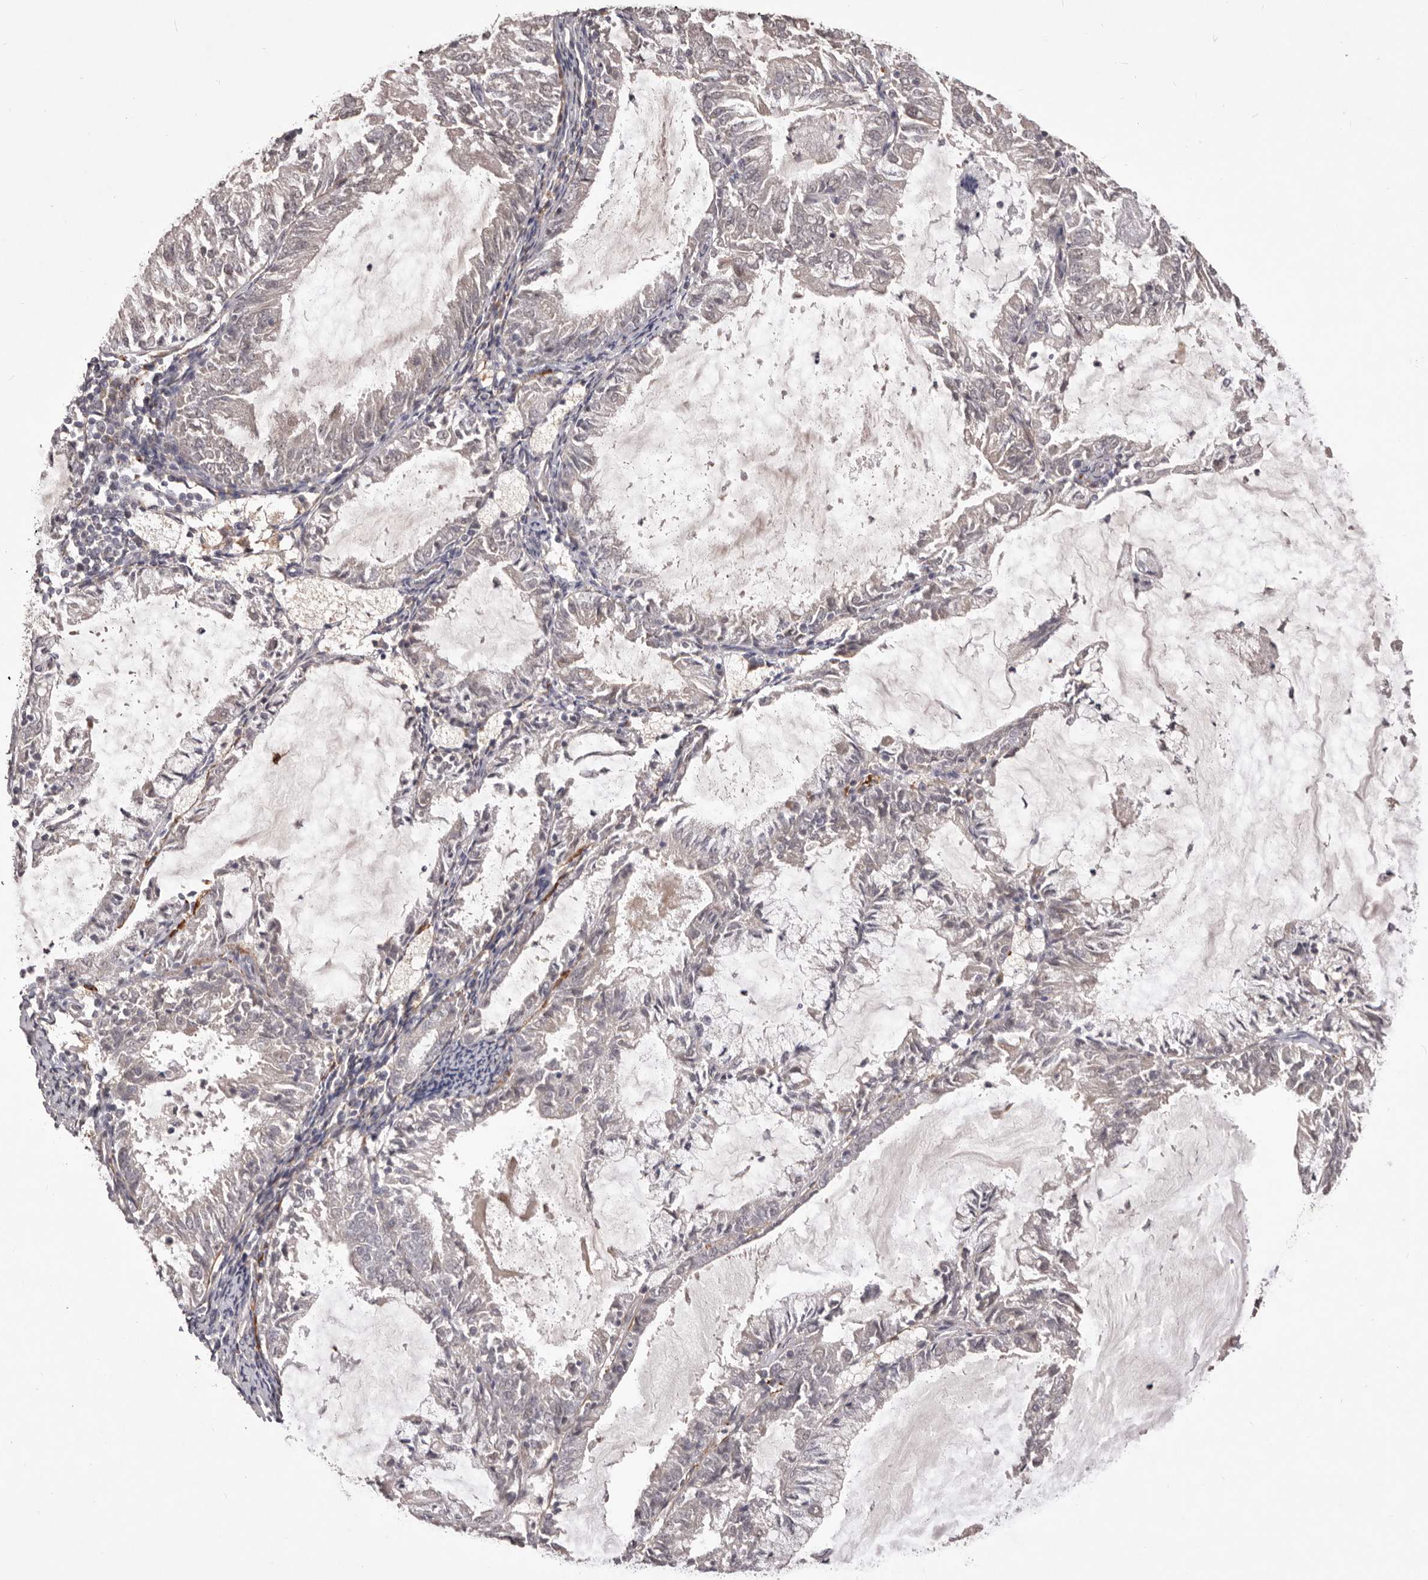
{"staining": {"intensity": "negative", "quantity": "none", "location": "none"}, "tissue": "endometrial cancer", "cell_type": "Tumor cells", "image_type": "cancer", "snomed": [{"axis": "morphology", "description": "Adenocarcinoma, NOS"}, {"axis": "topography", "description": "Endometrium"}], "caption": "Adenocarcinoma (endometrial) was stained to show a protein in brown. There is no significant positivity in tumor cells.", "gene": "HBS1L", "patient": {"sex": "female", "age": 57}}